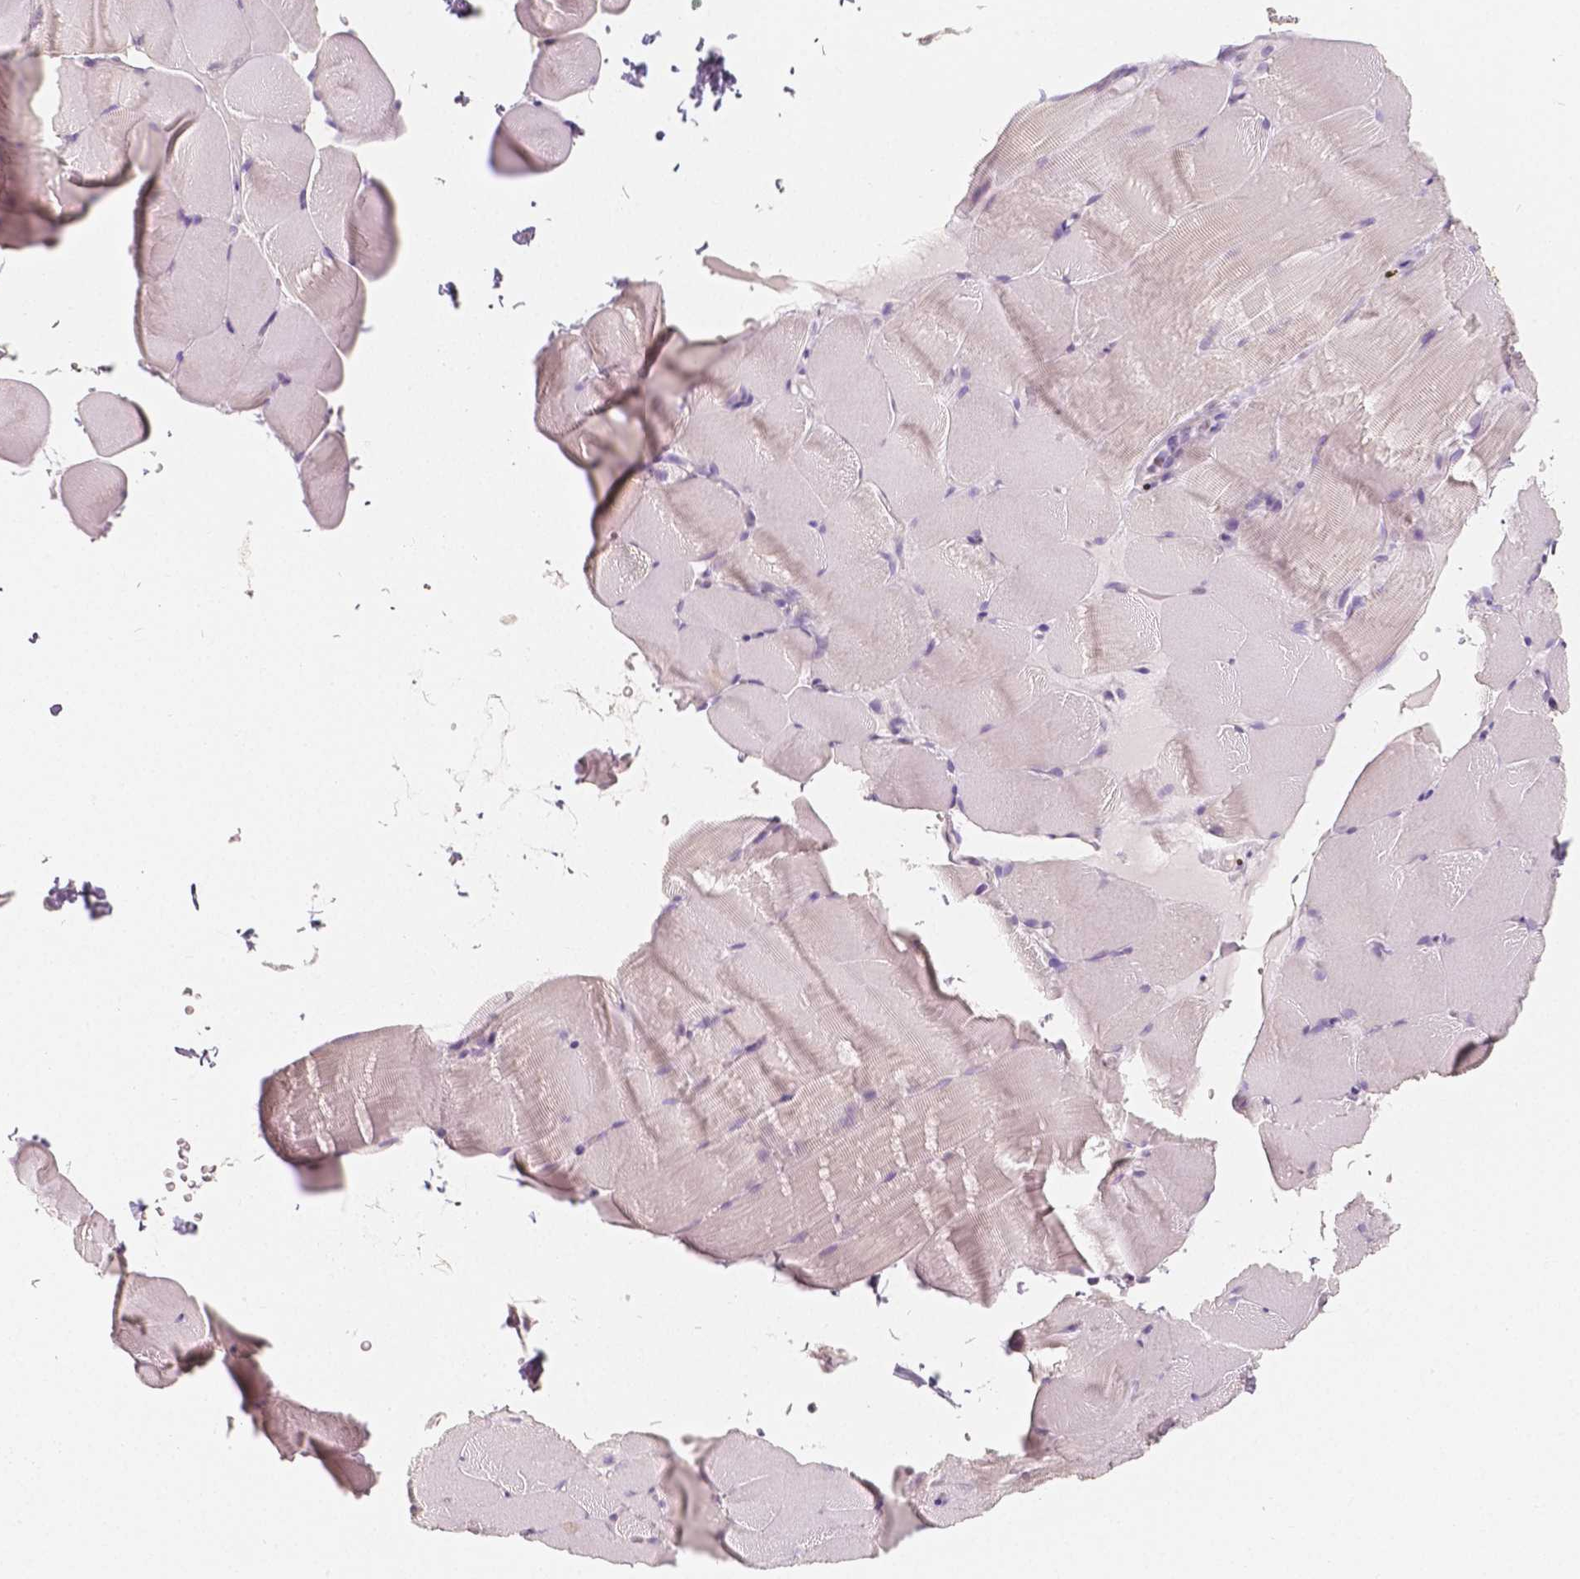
{"staining": {"intensity": "negative", "quantity": "none", "location": "none"}, "tissue": "skeletal muscle", "cell_type": "Myocytes", "image_type": "normal", "snomed": [{"axis": "morphology", "description": "Normal tissue, NOS"}, {"axis": "topography", "description": "Skeletal muscle"}], "caption": "DAB immunohistochemical staining of normal human skeletal muscle reveals no significant expression in myocytes. (Stains: DAB IHC with hematoxylin counter stain, Microscopy: brightfield microscopy at high magnification).", "gene": "NECAB2", "patient": {"sex": "female", "age": 37}}